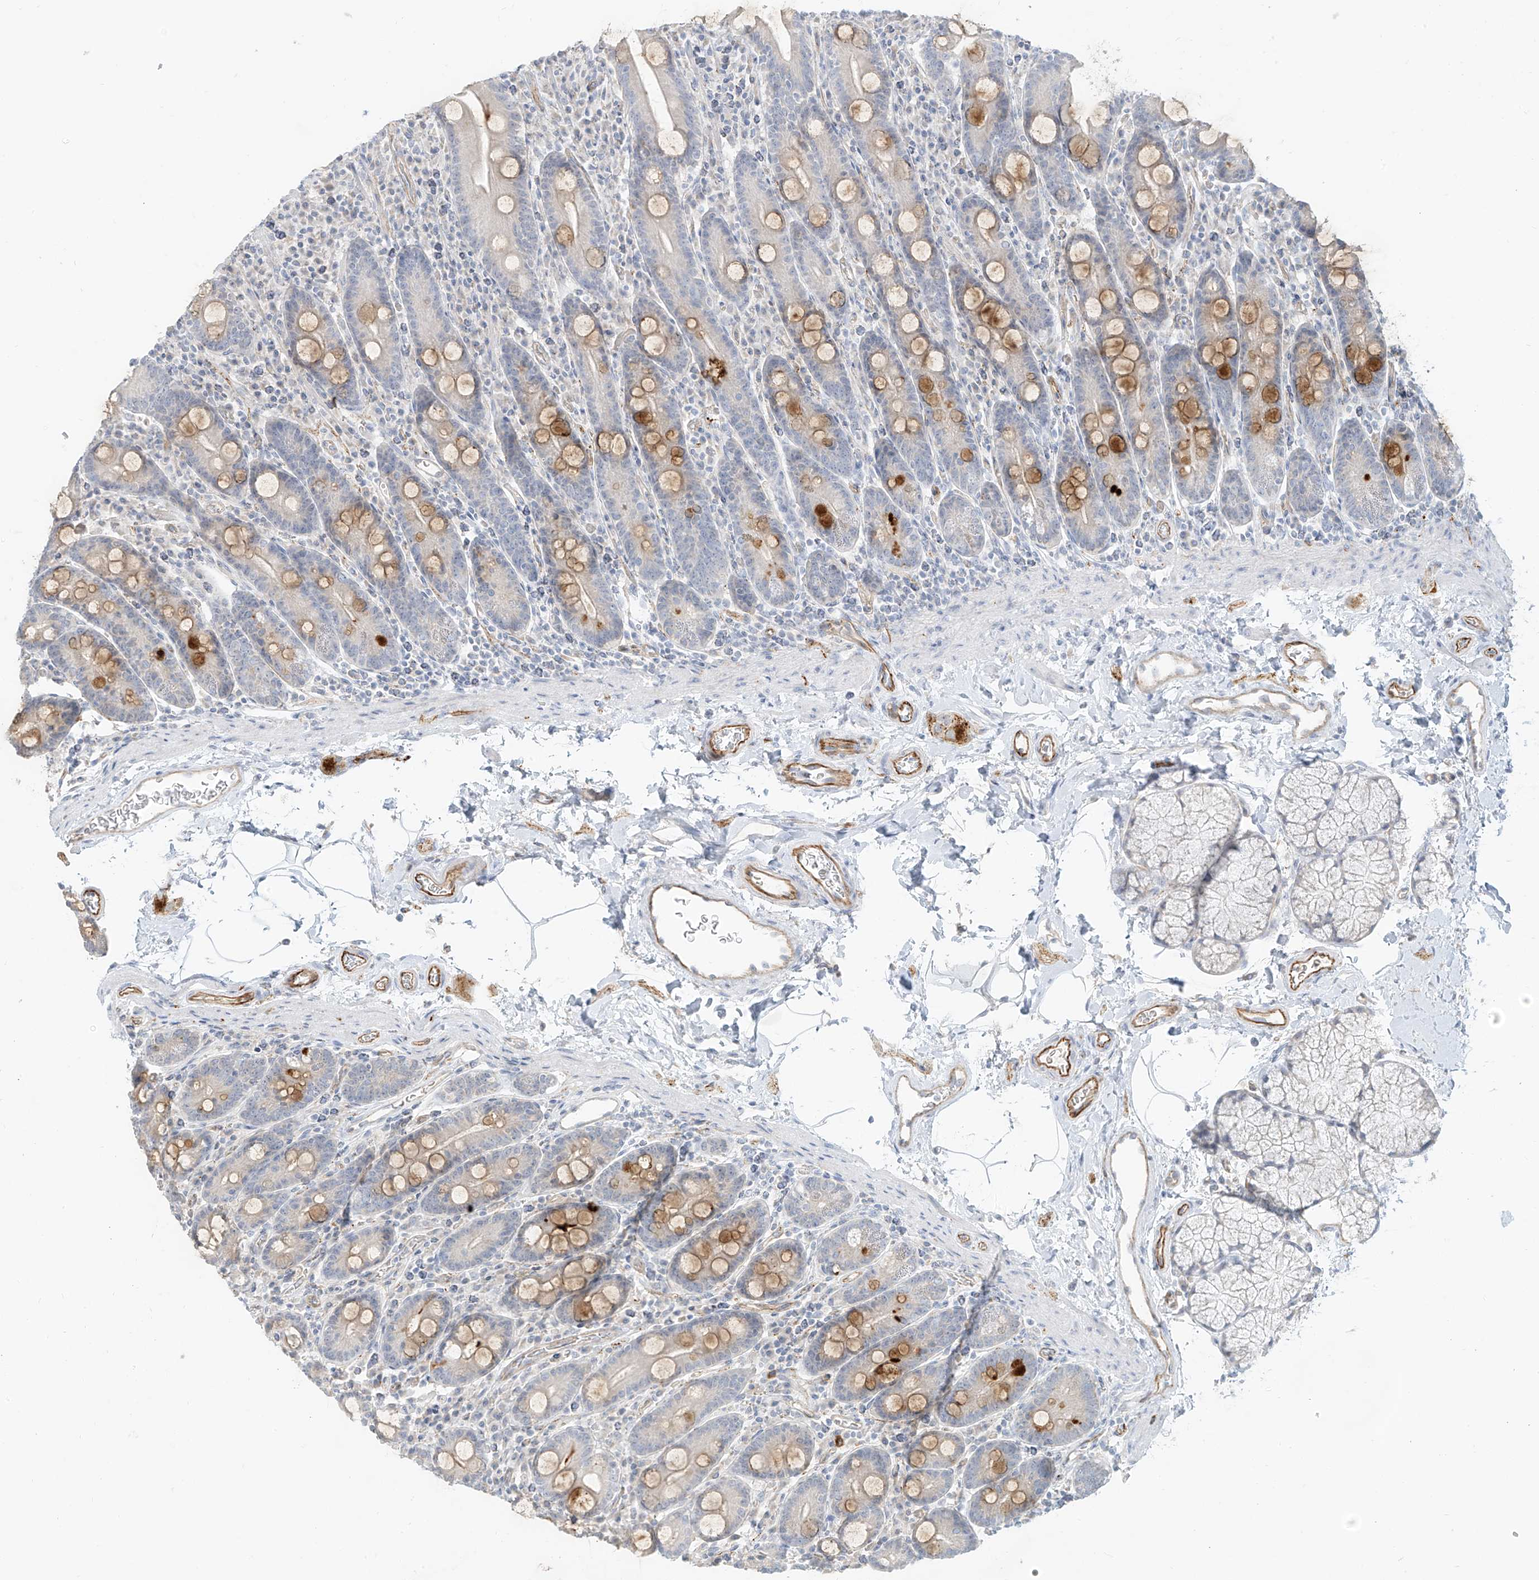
{"staining": {"intensity": "moderate", "quantity": "25%-75%", "location": "cytoplasmic/membranous"}, "tissue": "duodenum", "cell_type": "Glandular cells", "image_type": "normal", "snomed": [{"axis": "morphology", "description": "Normal tissue, NOS"}, {"axis": "topography", "description": "Duodenum"}], "caption": "The immunohistochemical stain shows moderate cytoplasmic/membranous positivity in glandular cells of unremarkable duodenum.", "gene": "C2orf42", "patient": {"sex": "male", "age": 35}}